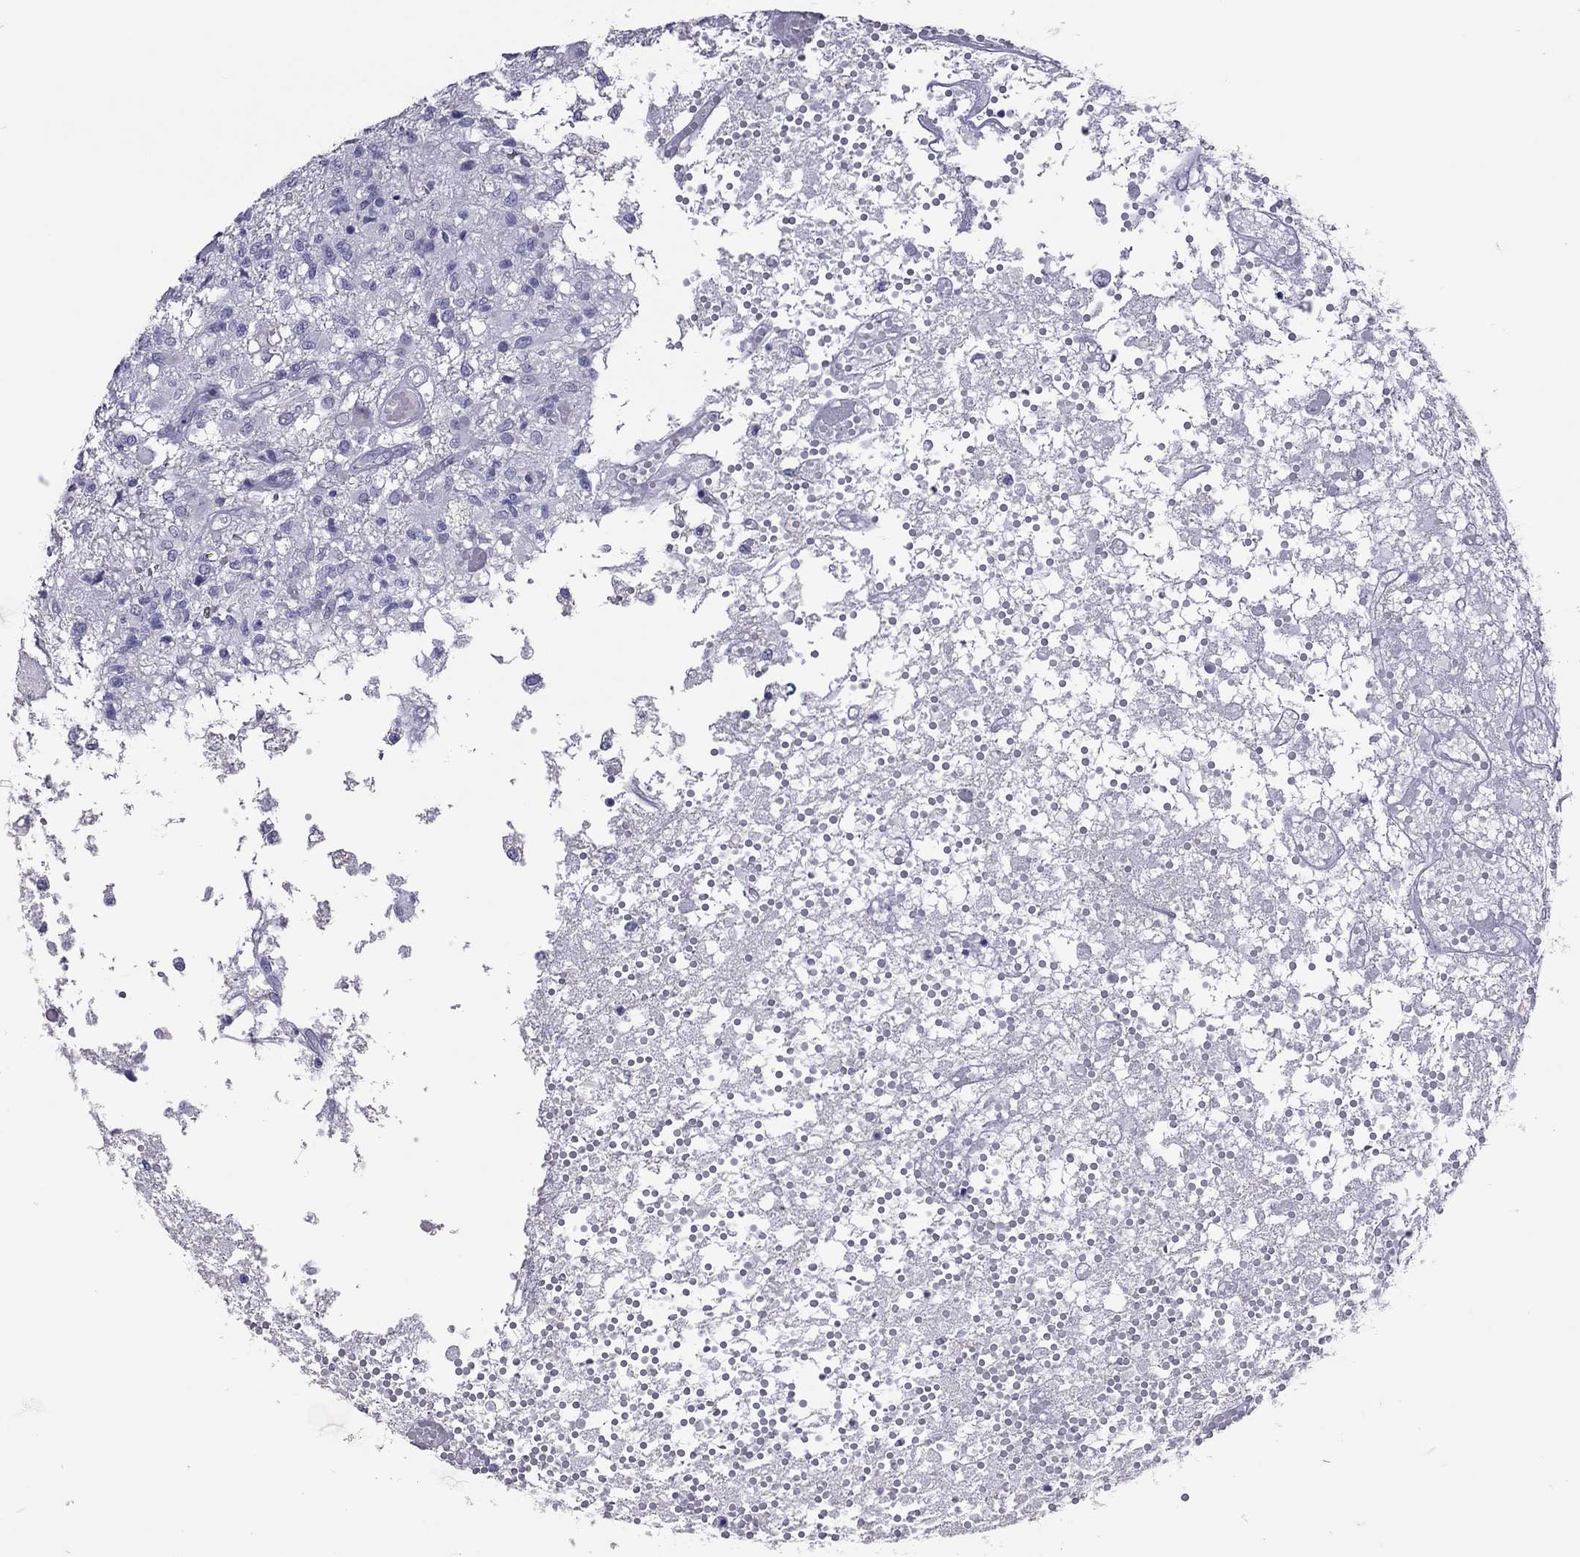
{"staining": {"intensity": "negative", "quantity": "none", "location": "none"}, "tissue": "glioma", "cell_type": "Tumor cells", "image_type": "cancer", "snomed": [{"axis": "morphology", "description": "Glioma, malignant, High grade"}, {"axis": "topography", "description": "Brain"}], "caption": "A histopathology image of human glioma is negative for staining in tumor cells.", "gene": "MUC16", "patient": {"sex": "female", "age": 63}}